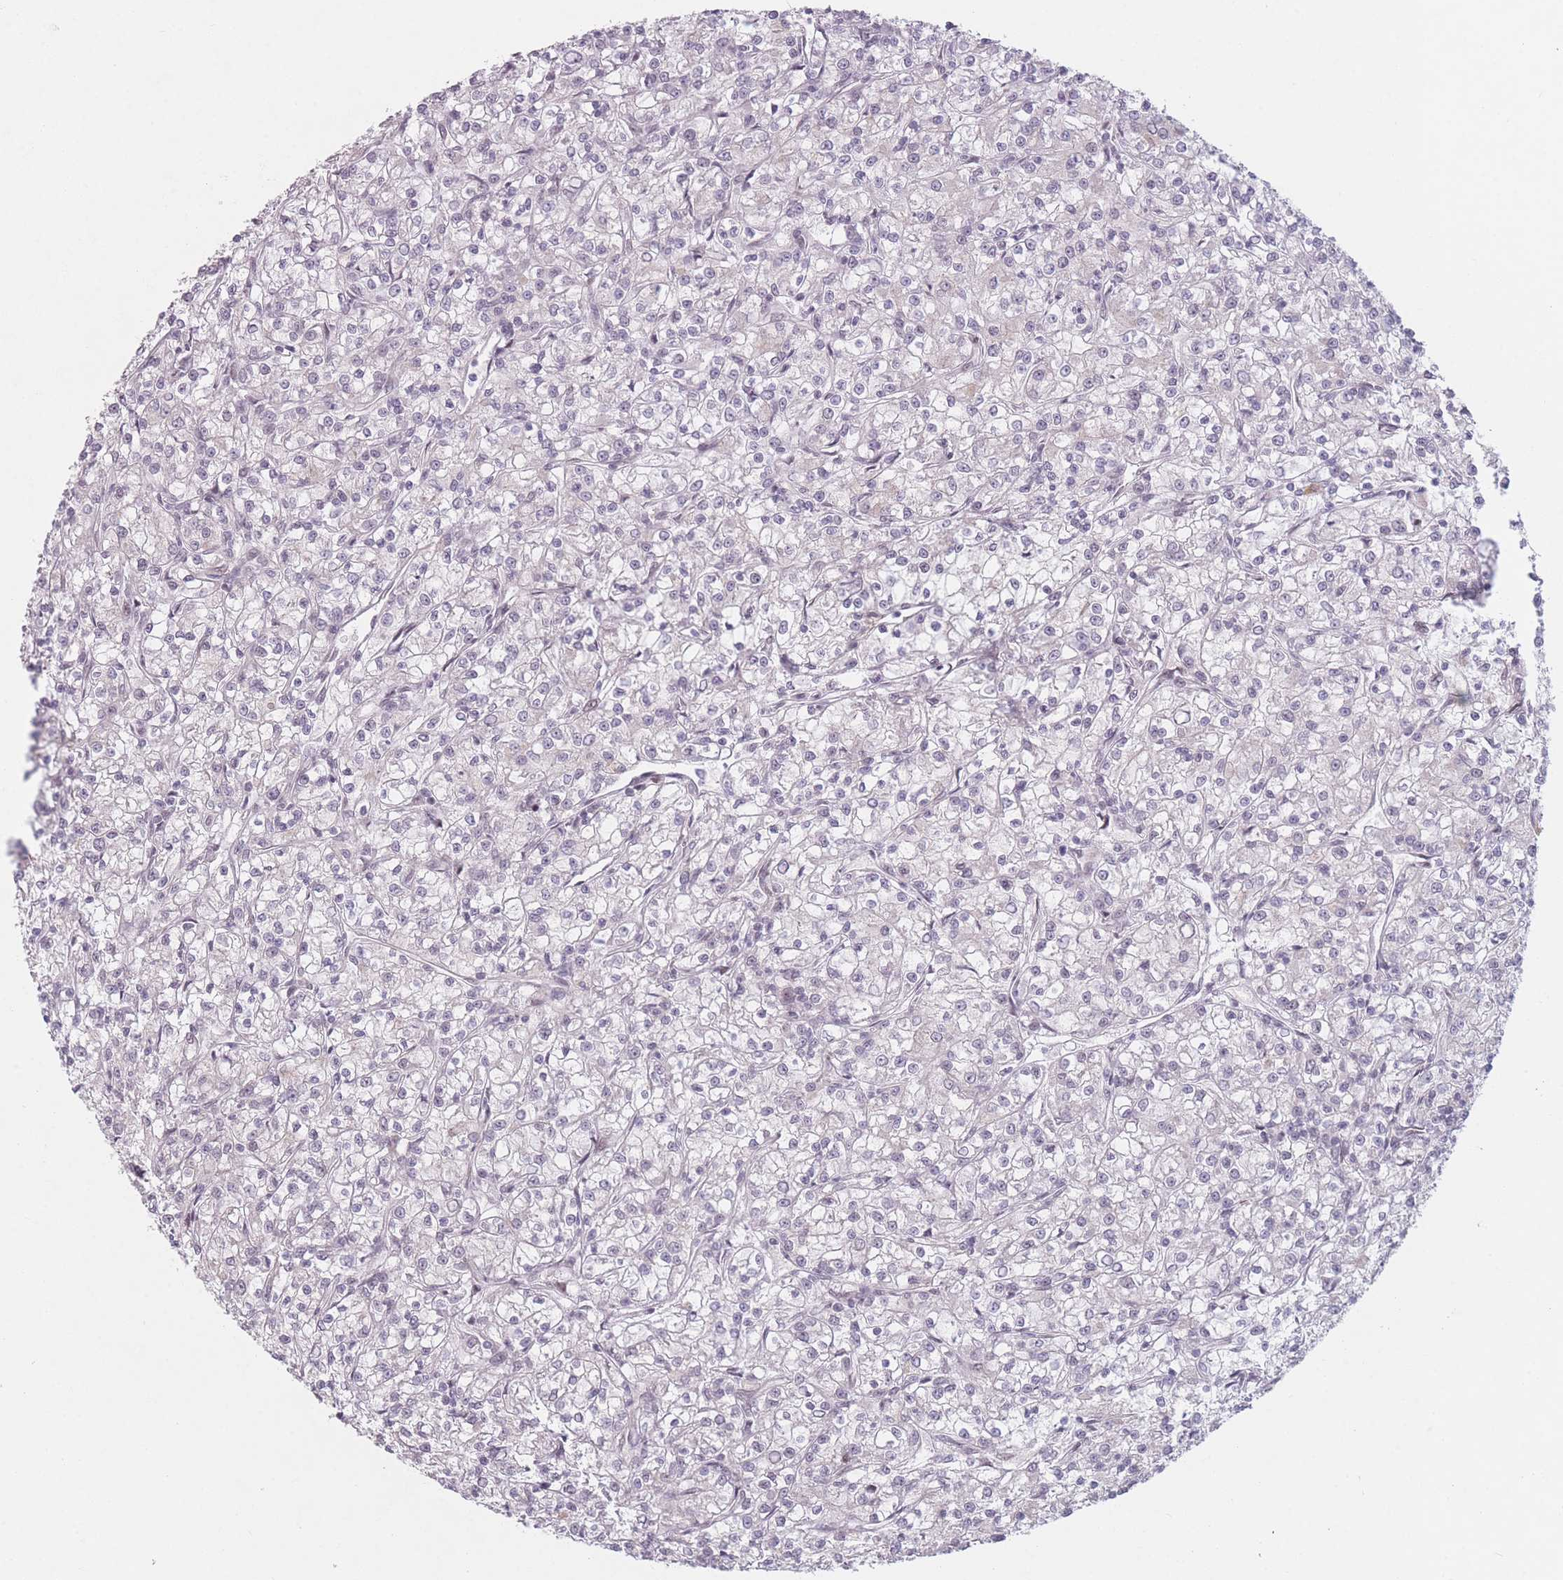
{"staining": {"intensity": "negative", "quantity": "none", "location": "none"}, "tissue": "renal cancer", "cell_type": "Tumor cells", "image_type": "cancer", "snomed": [{"axis": "morphology", "description": "Adenocarcinoma, NOS"}, {"axis": "topography", "description": "Kidney"}], "caption": "Immunohistochemistry (IHC) histopathology image of neoplastic tissue: renal adenocarcinoma stained with DAB exhibits no significant protein expression in tumor cells. The staining was performed using DAB (3,3'-diaminobenzidine) to visualize the protein expression in brown, while the nuclei were stained in blue with hematoxylin (Magnification: 20x).", "gene": "SUPT6H", "patient": {"sex": "female", "age": 59}}